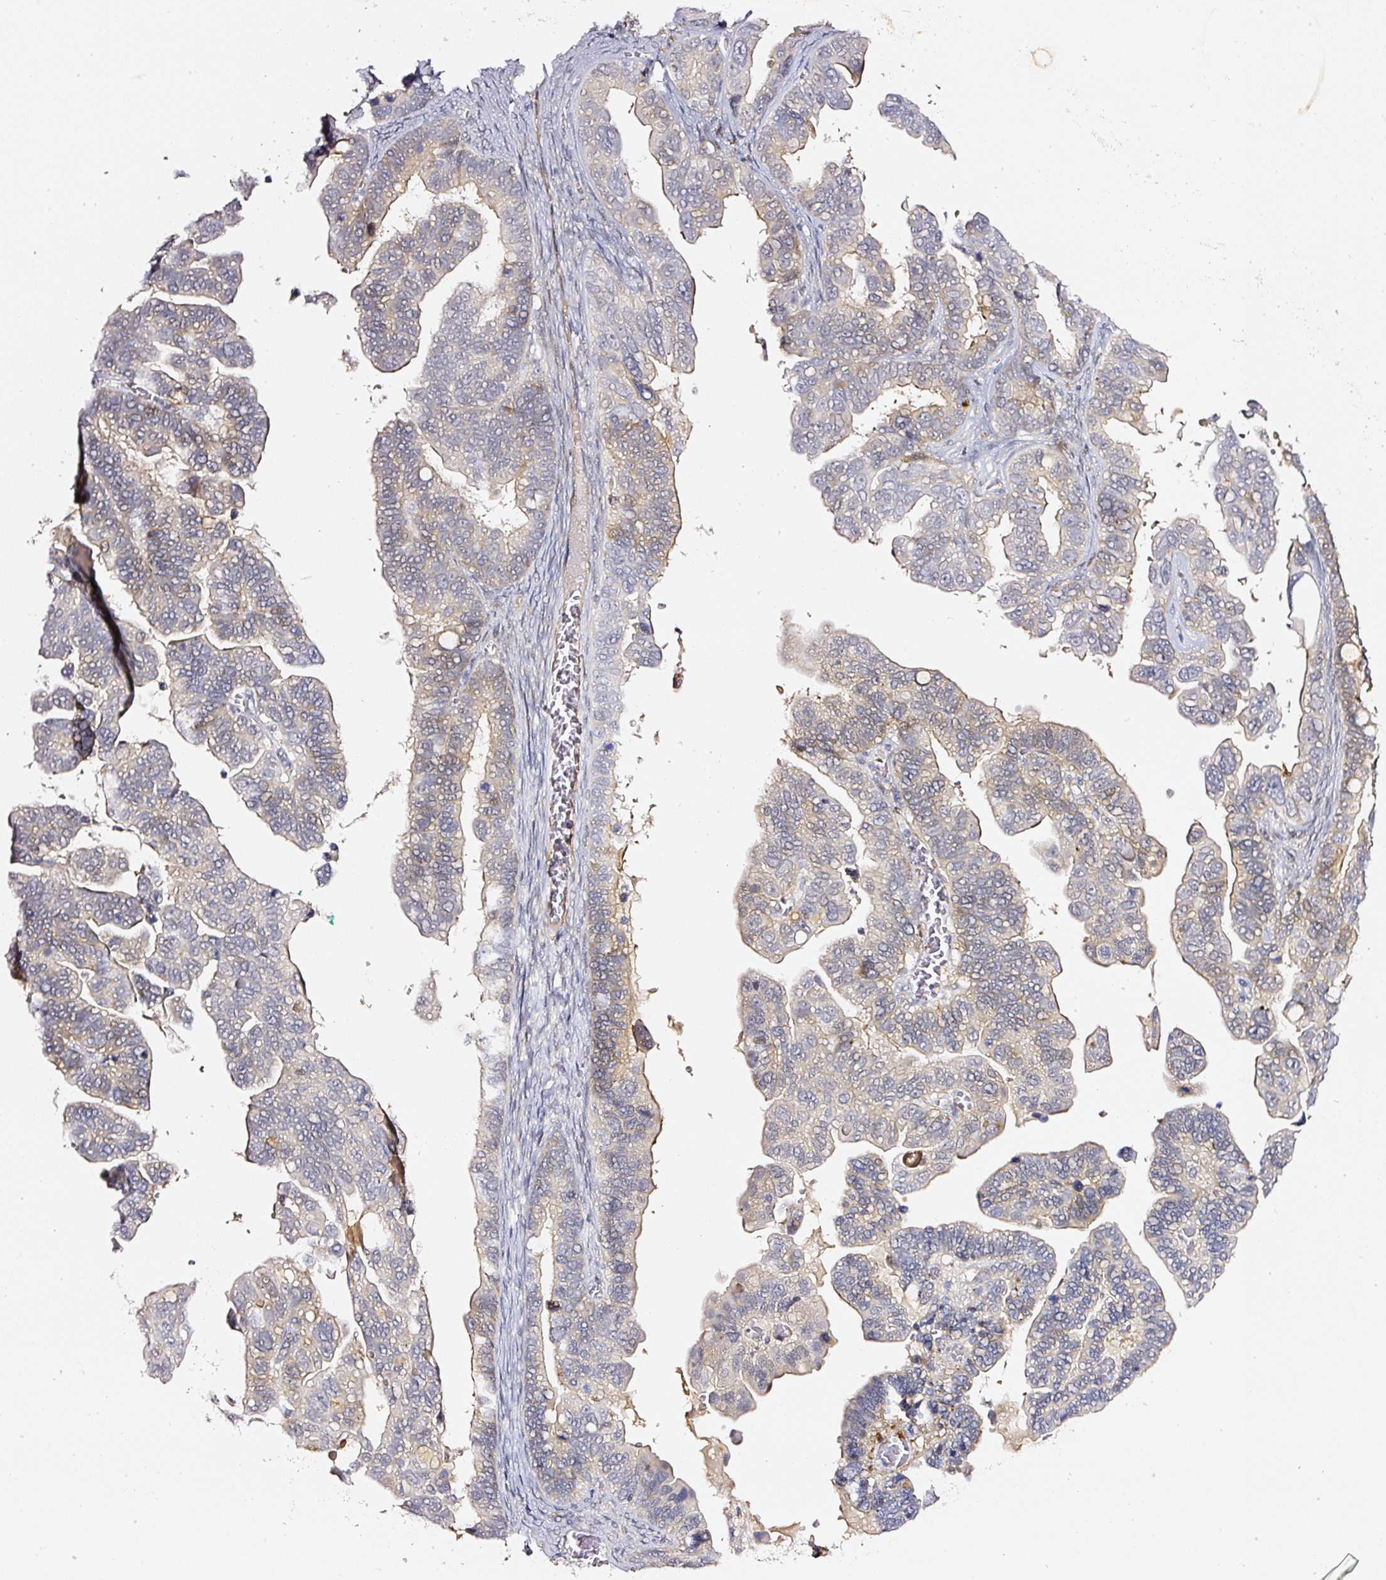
{"staining": {"intensity": "weak", "quantity": "25%-75%", "location": "cytoplasmic/membranous"}, "tissue": "ovarian cancer", "cell_type": "Tumor cells", "image_type": "cancer", "snomed": [{"axis": "morphology", "description": "Cystadenocarcinoma, serous, NOS"}, {"axis": "topography", "description": "Ovary"}], "caption": "A brown stain labels weak cytoplasmic/membranous expression of a protein in human ovarian cancer tumor cells.", "gene": "TOGARAM1", "patient": {"sex": "female", "age": 56}}